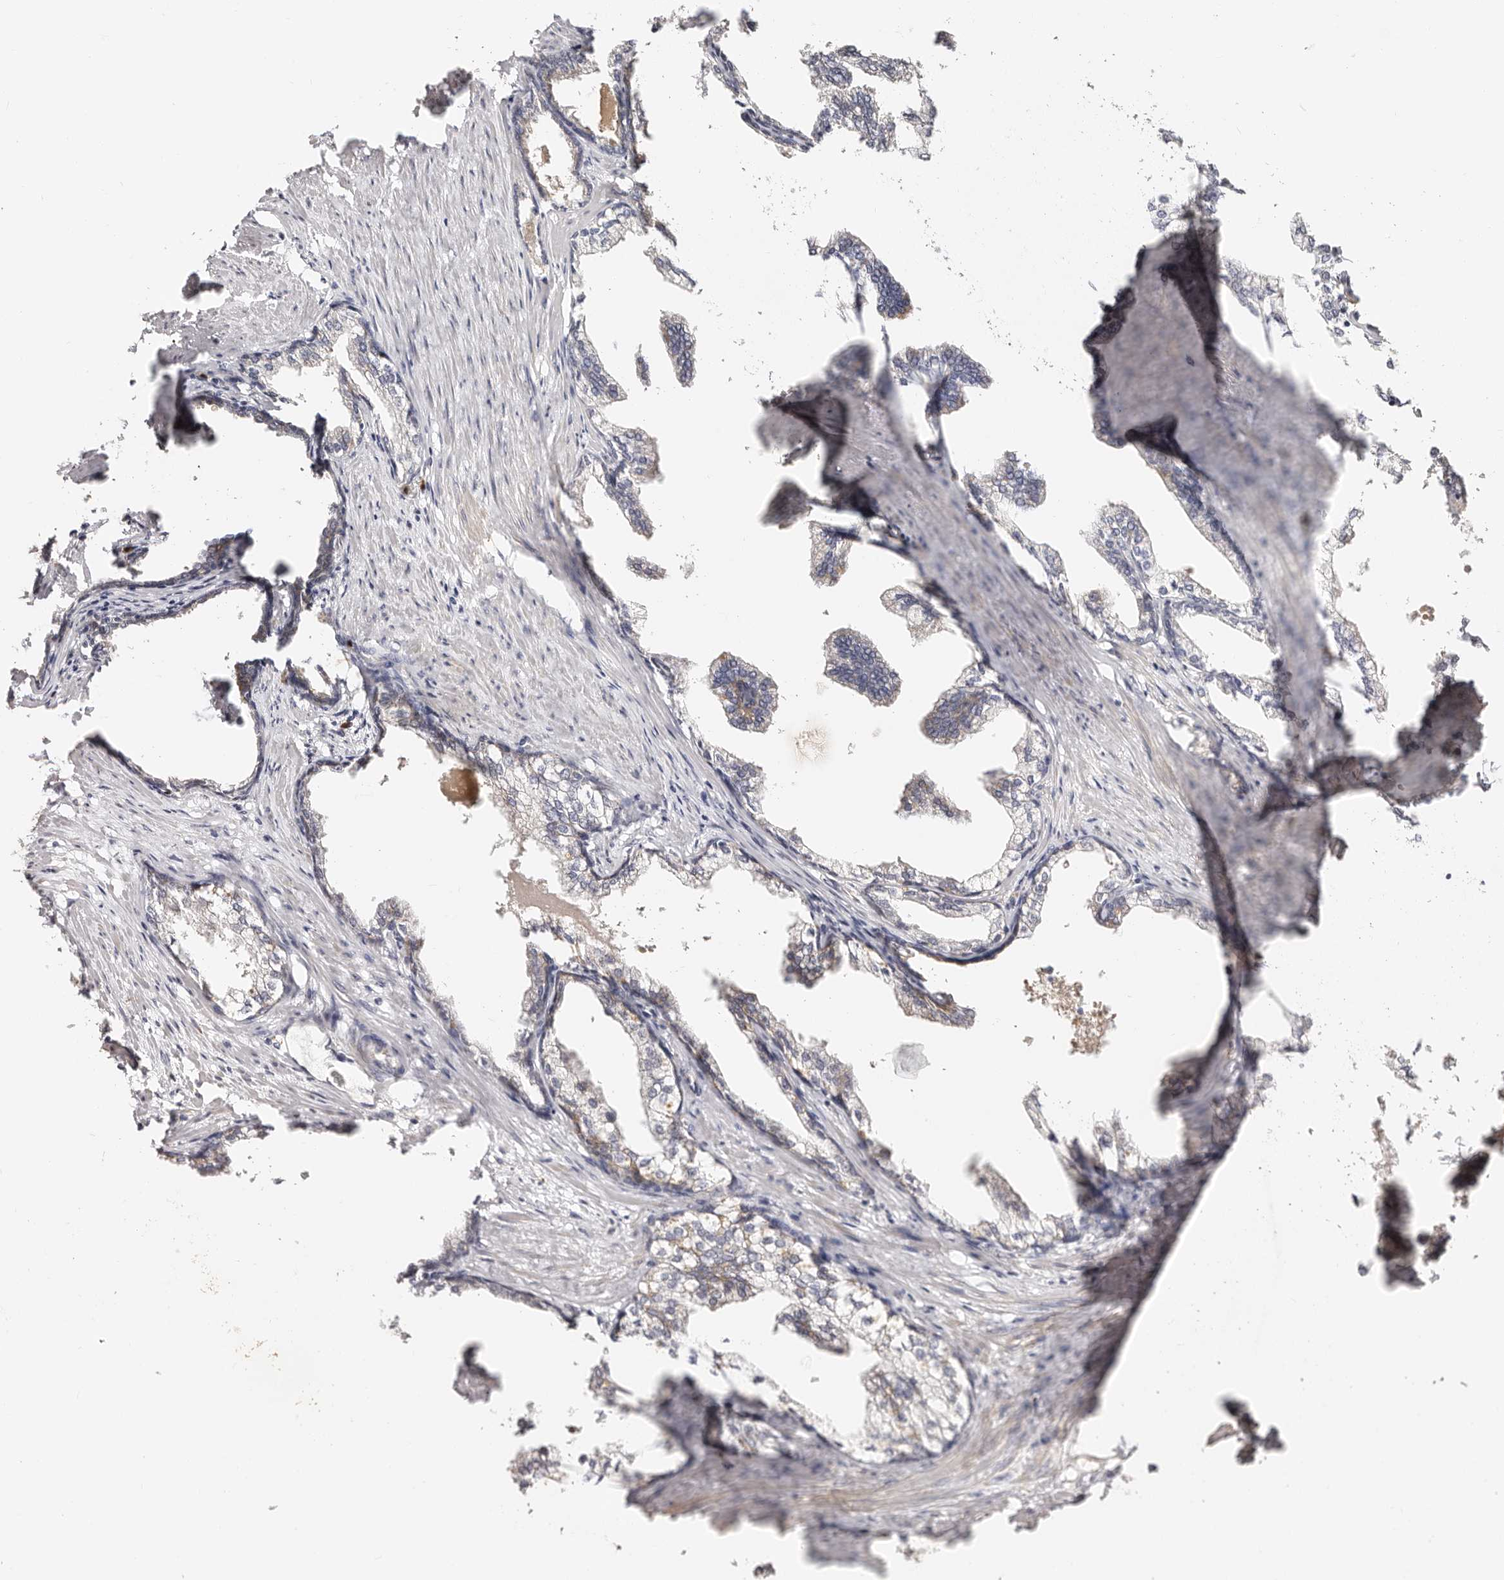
{"staining": {"intensity": "weak", "quantity": "<25%", "location": "cytoplasmic/membranous"}, "tissue": "prostate cancer", "cell_type": "Tumor cells", "image_type": "cancer", "snomed": [{"axis": "morphology", "description": "Adenocarcinoma, High grade"}, {"axis": "topography", "description": "Prostate"}], "caption": "Immunohistochemistry histopathology image of human prostate cancer (adenocarcinoma (high-grade)) stained for a protein (brown), which exhibits no staining in tumor cells. (DAB (3,3'-diaminobenzidine) immunohistochemistry visualized using brightfield microscopy, high magnification).", "gene": "BCL2L15", "patient": {"sex": "male", "age": 58}}